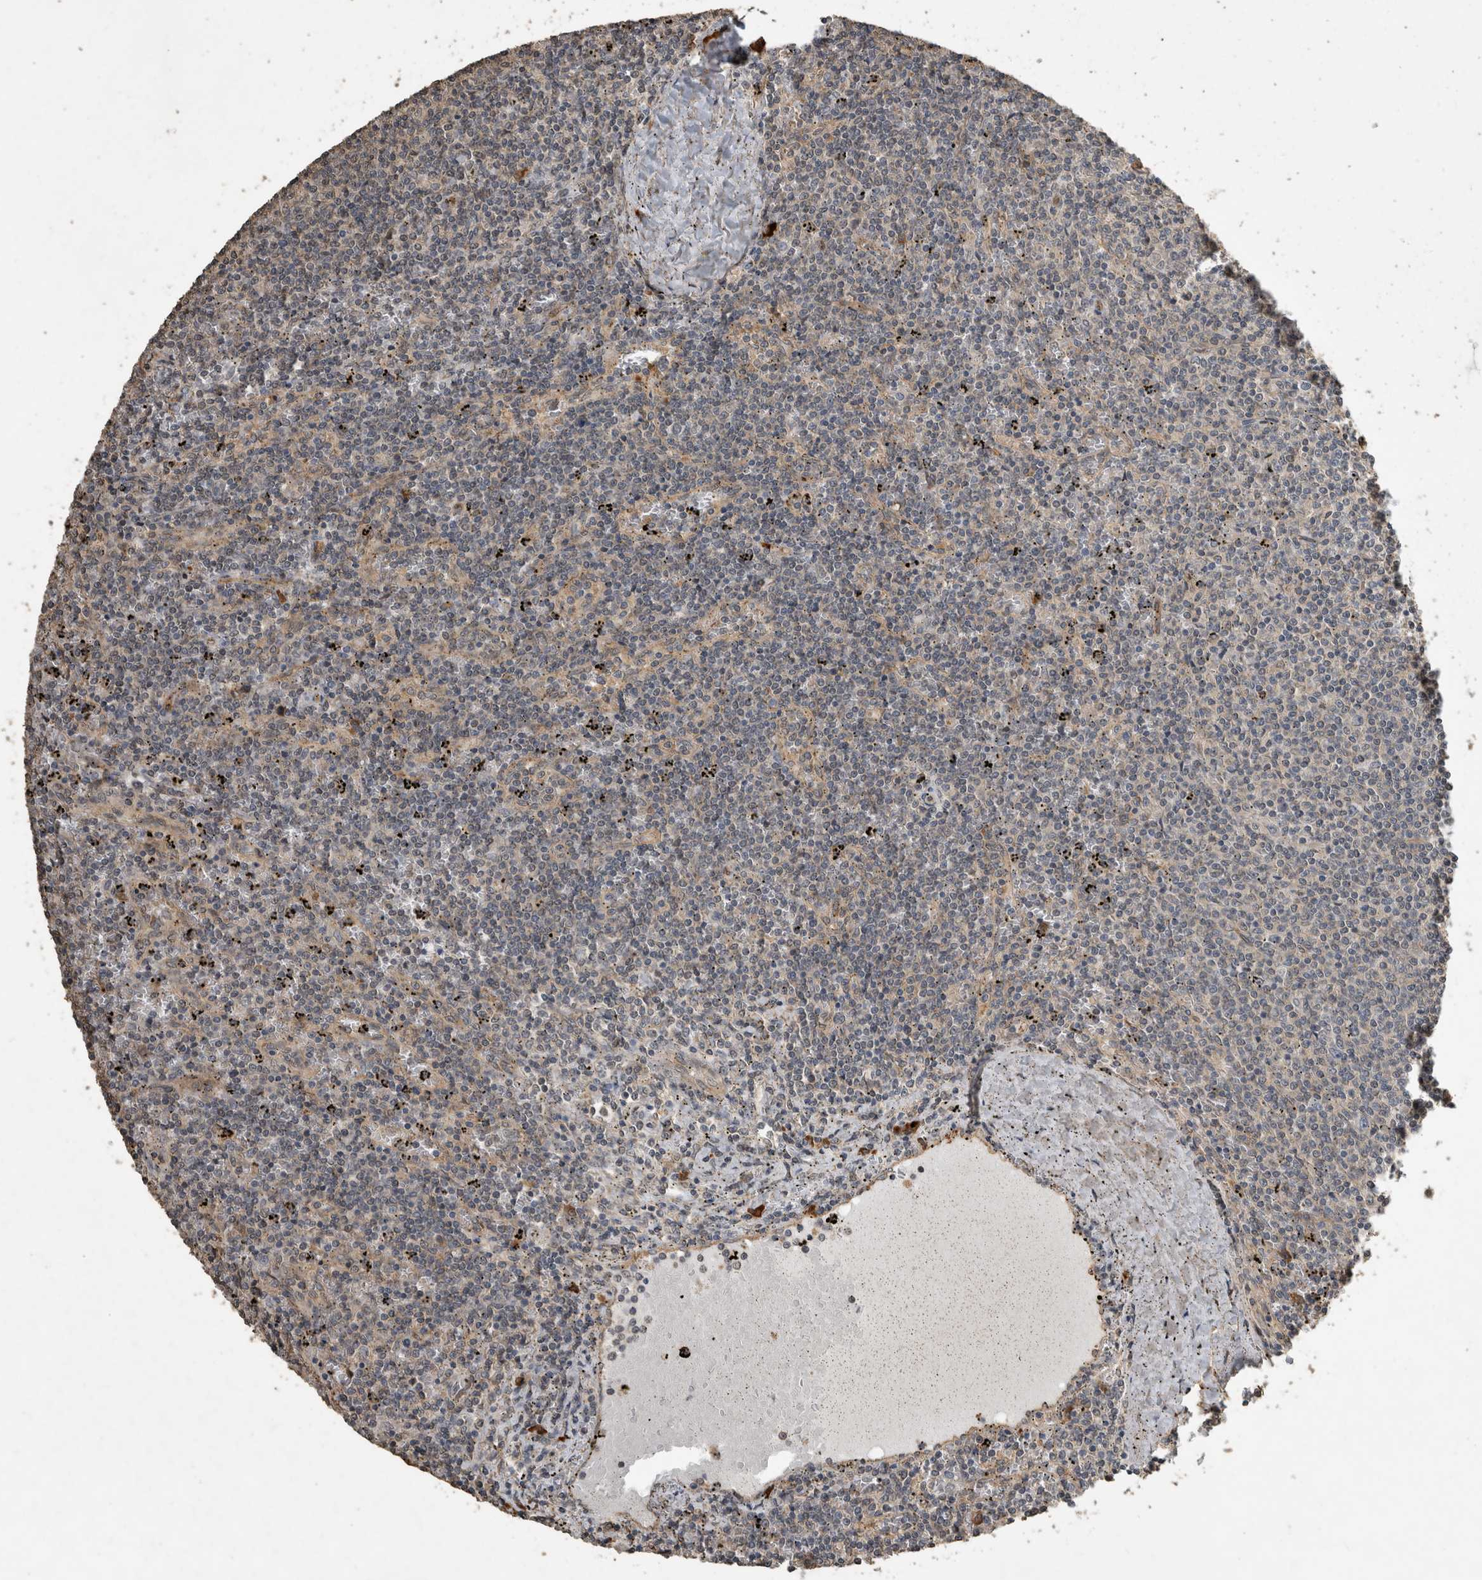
{"staining": {"intensity": "negative", "quantity": "none", "location": "none"}, "tissue": "lymphoma", "cell_type": "Tumor cells", "image_type": "cancer", "snomed": [{"axis": "morphology", "description": "Malignant lymphoma, non-Hodgkin's type, Low grade"}, {"axis": "topography", "description": "Spleen"}], "caption": "An IHC image of lymphoma is shown. There is no staining in tumor cells of lymphoma.", "gene": "RHPN1", "patient": {"sex": "female", "age": 50}}